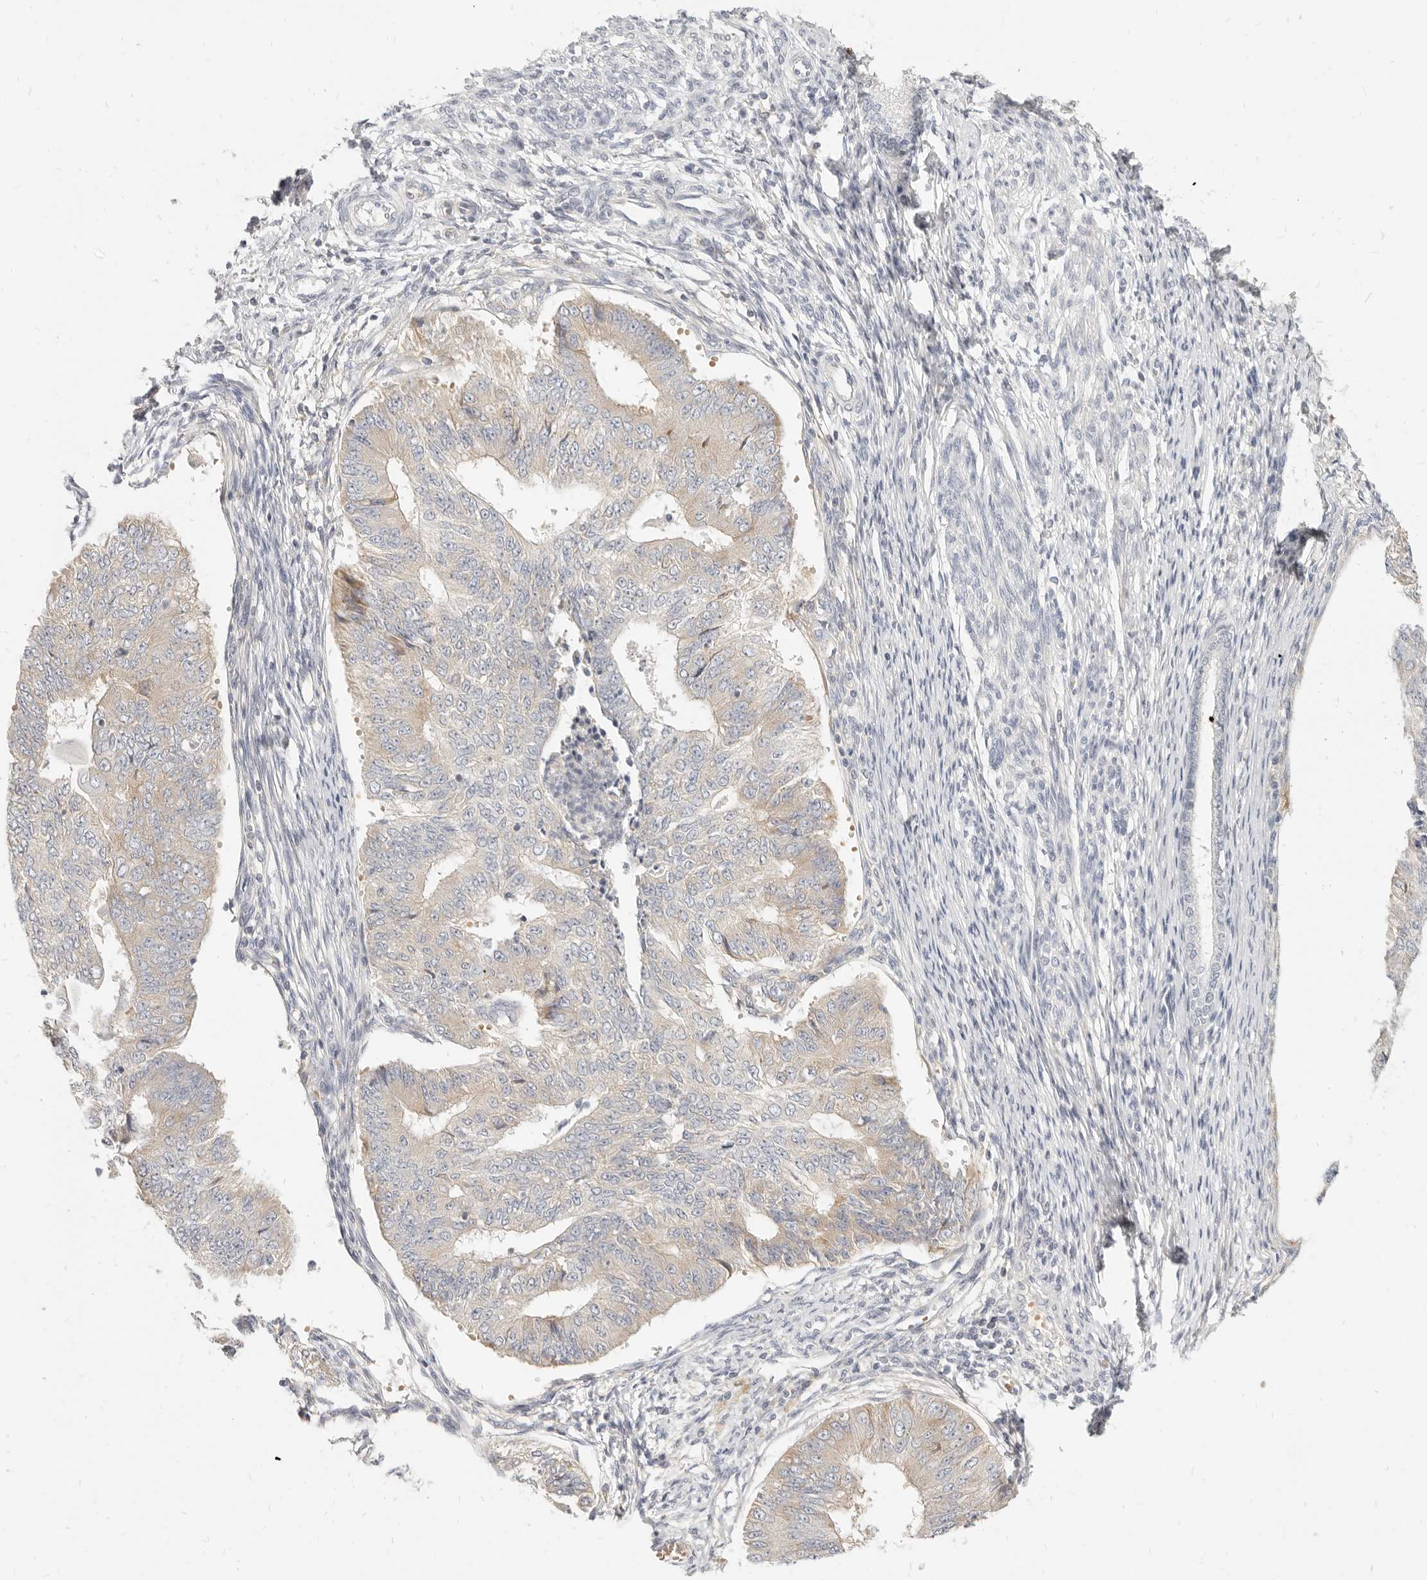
{"staining": {"intensity": "weak", "quantity": "<25%", "location": "cytoplasmic/membranous"}, "tissue": "endometrial cancer", "cell_type": "Tumor cells", "image_type": "cancer", "snomed": [{"axis": "morphology", "description": "Adenocarcinoma, NOS"}, {"axis": "topography", "description": "Endometrium"}], "caption": "High magnification brightfield microscopy of adenocarcinoma (endometrial) stained with DAB (3,3'-diaminobenzidine) (brown) and counterstained with hematoxylin (blue): tumor cells show no significant positivity.", "gene": "LTB4R2", "patient": {"sex": "female", "age": 32}}